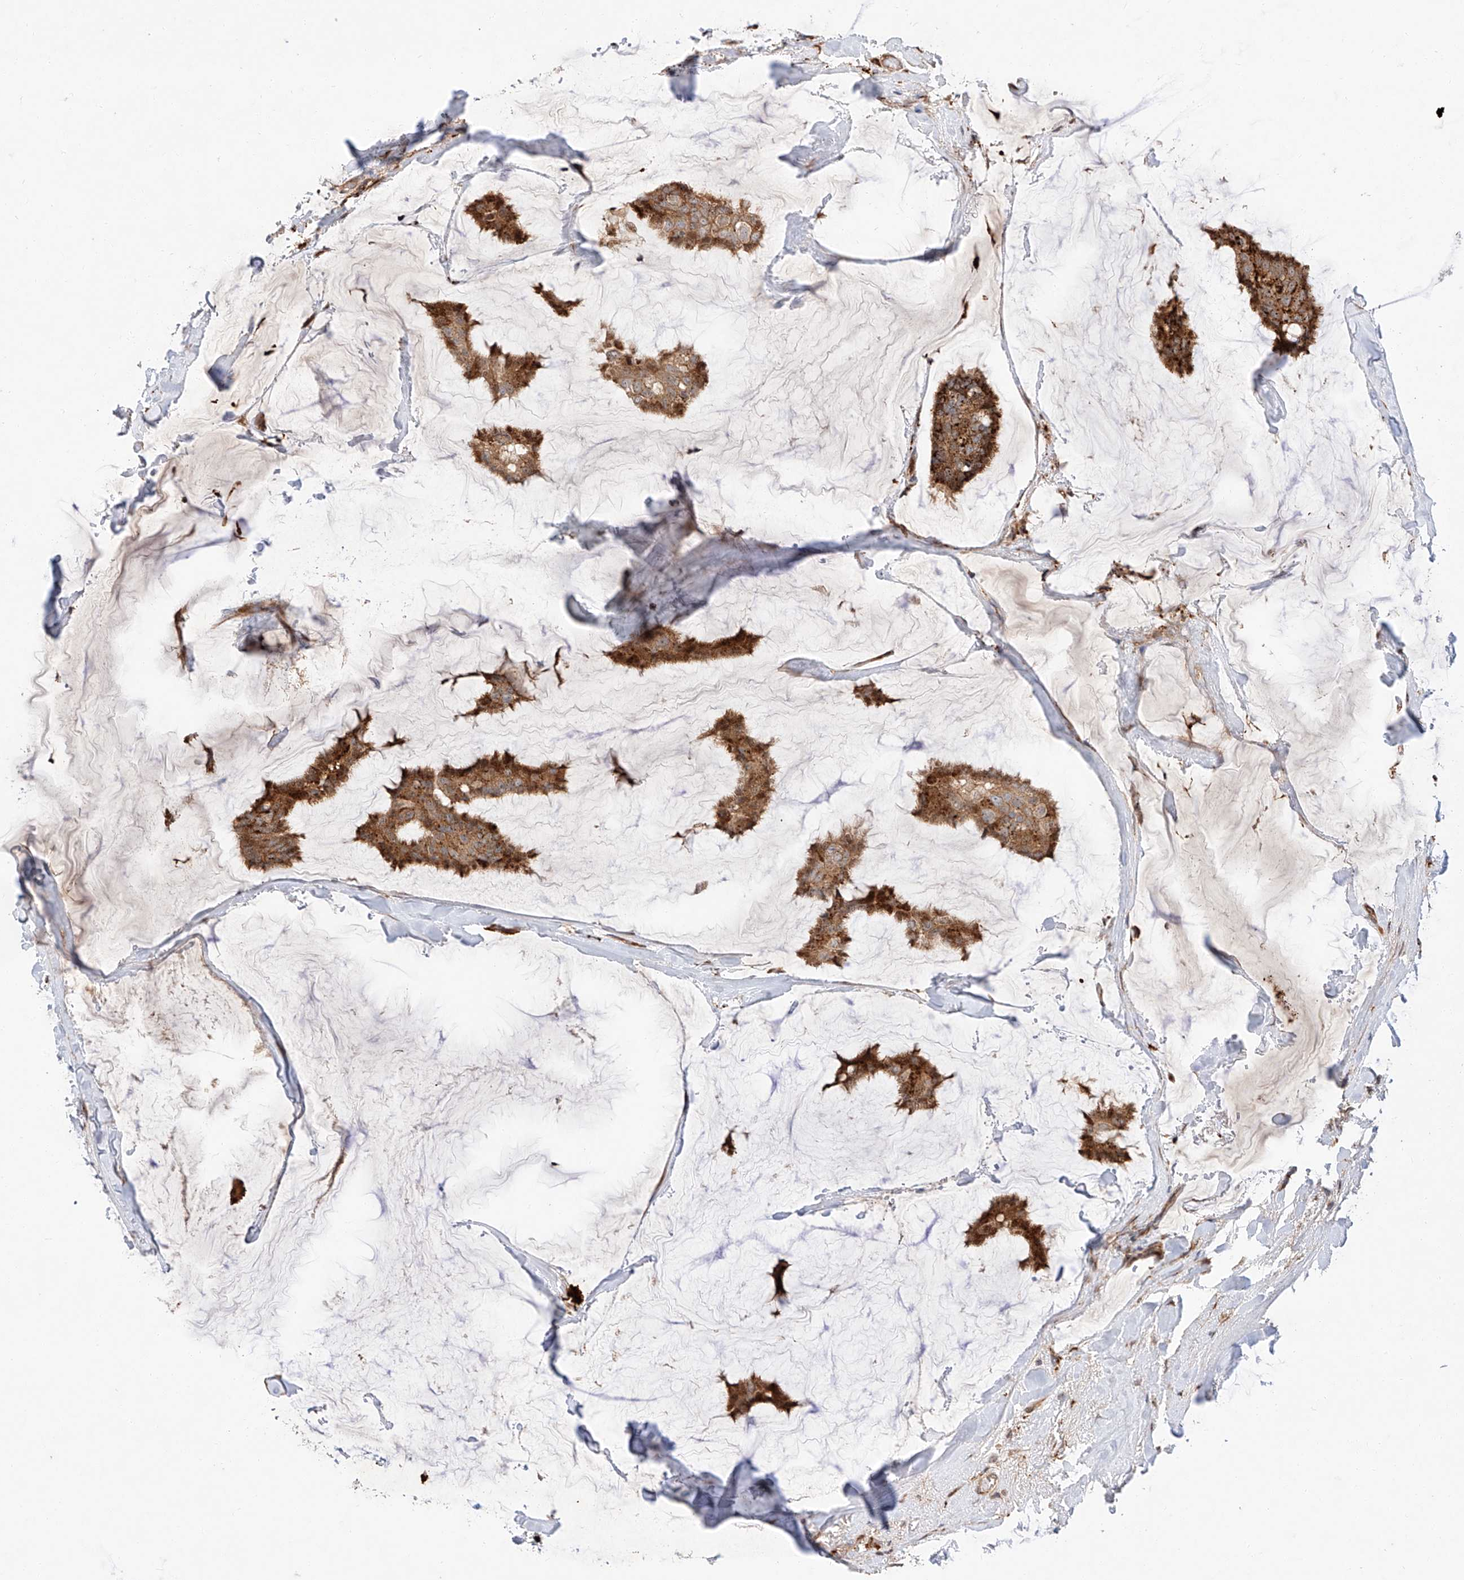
{"staining": {"intensity": "moderate", "quantity": ">75%", "location": "cytoplasmic/membranous"}, "tissue": "breast cancer", "cell_type": "Tumor cells", "image_type": "cancer", "snomed": [{"axis": "morphology", "description": "Duct carcinoma"}, {"axis": "topography", "description": "Breast"}], "caption": "A histopathology image showing moderate cytoplasmic/membranous expression in approximately >75% of tumor cells in breast infiltrating ductal carcinoma, as visualized by brown immunohistochemical staining.", "gene": "DIRAS3", "patient": {"sex": "female", "age": 93}}